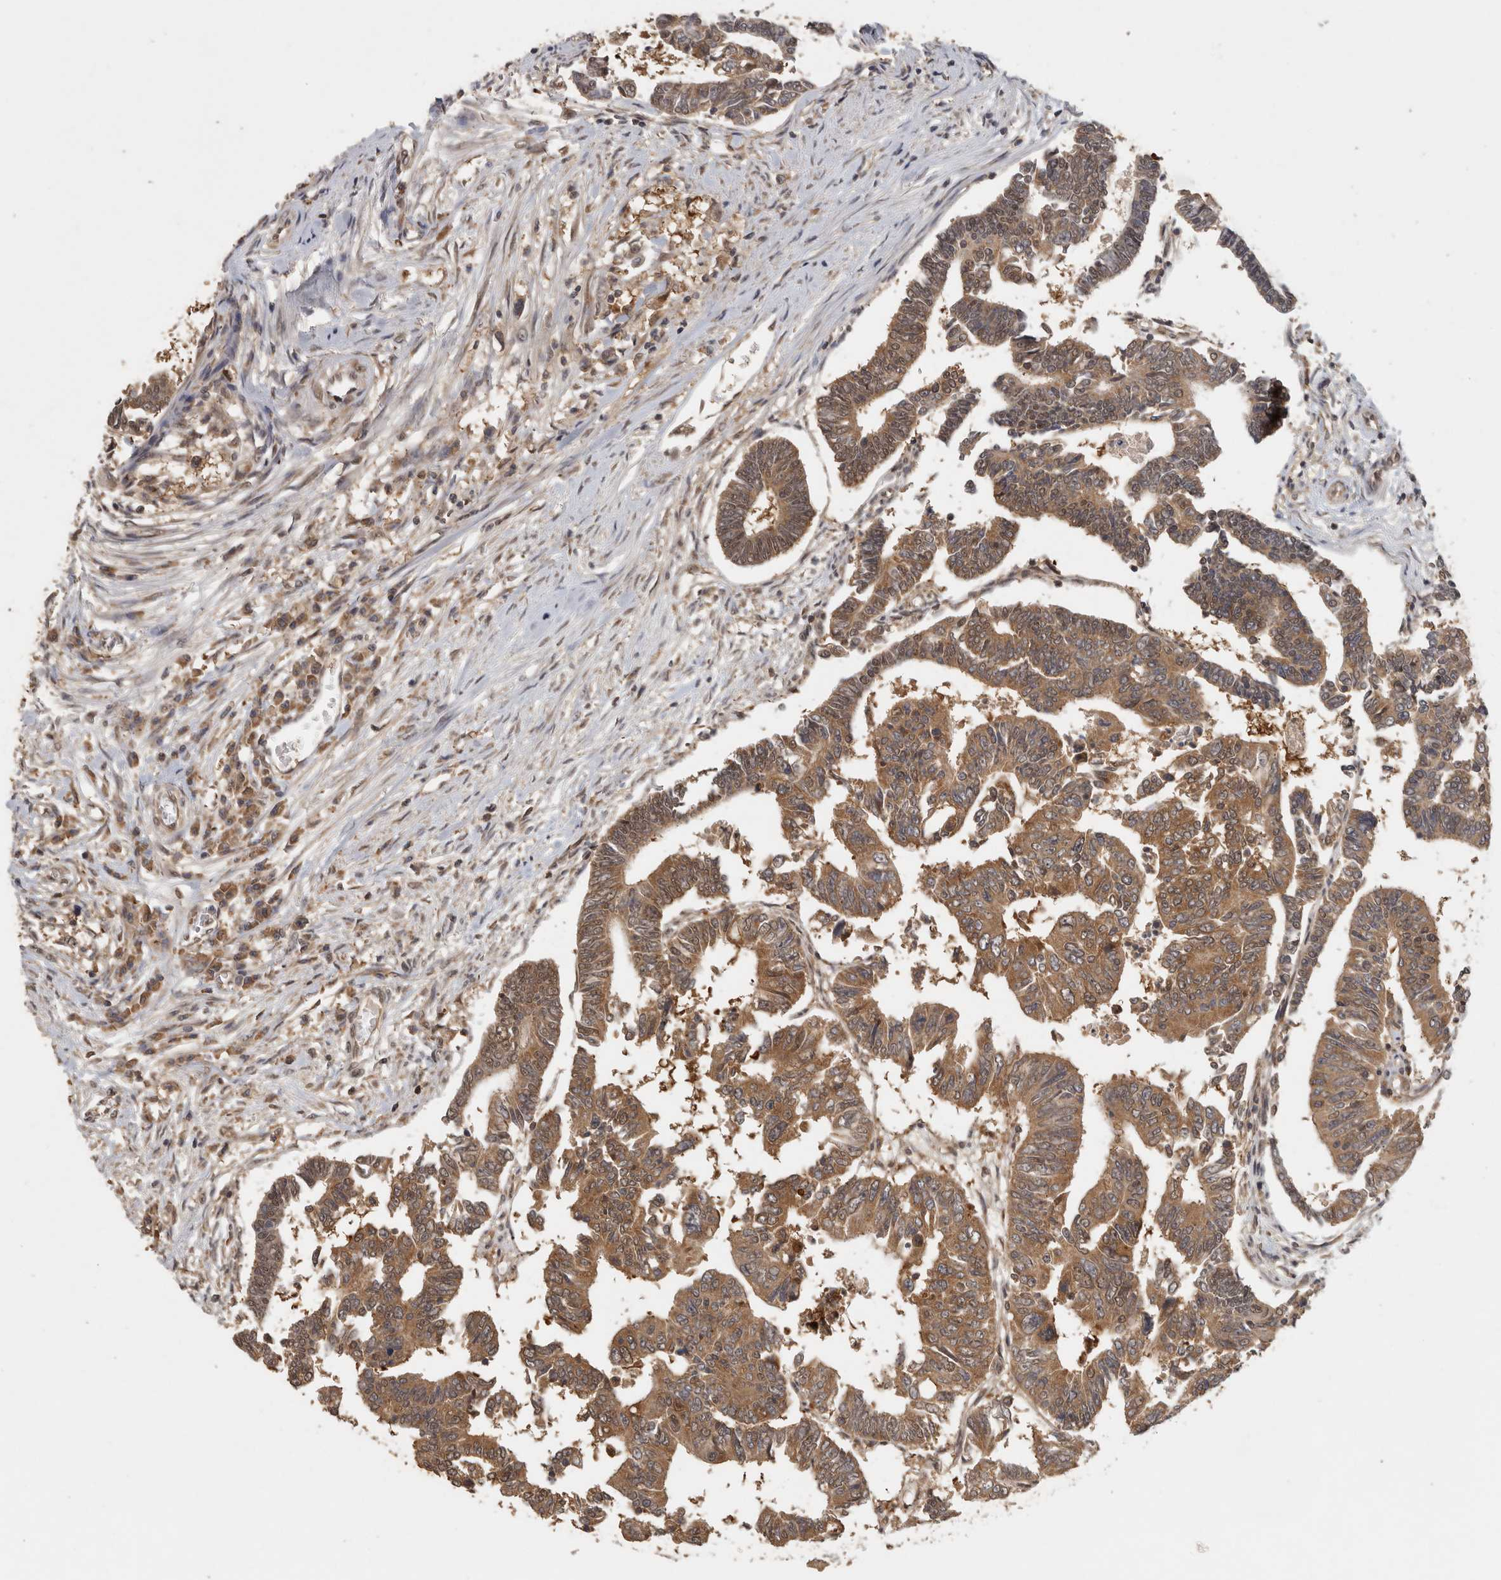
{"staining": {"intensity": "moderate", "quantity": ">75%", "location": "cytoplasmic/membranous,nuclear"}, "tissue": "colorectal cancer", "cell_type": "Tumor cells", "image_type": "cancer", "snomed": [{"axis": "morphology", "description": "Adenocarcinoma, NOS"}, {"axis": "topography", "description": "Rectum"}], "caption": "An image of colorectal cancer stained for a protein exhibits moderate cytoplasmic/membranous and nuclear brown staining in tumor cells.", "gene": "CCT8", "patient": {"sex": "female", "age": 65}}